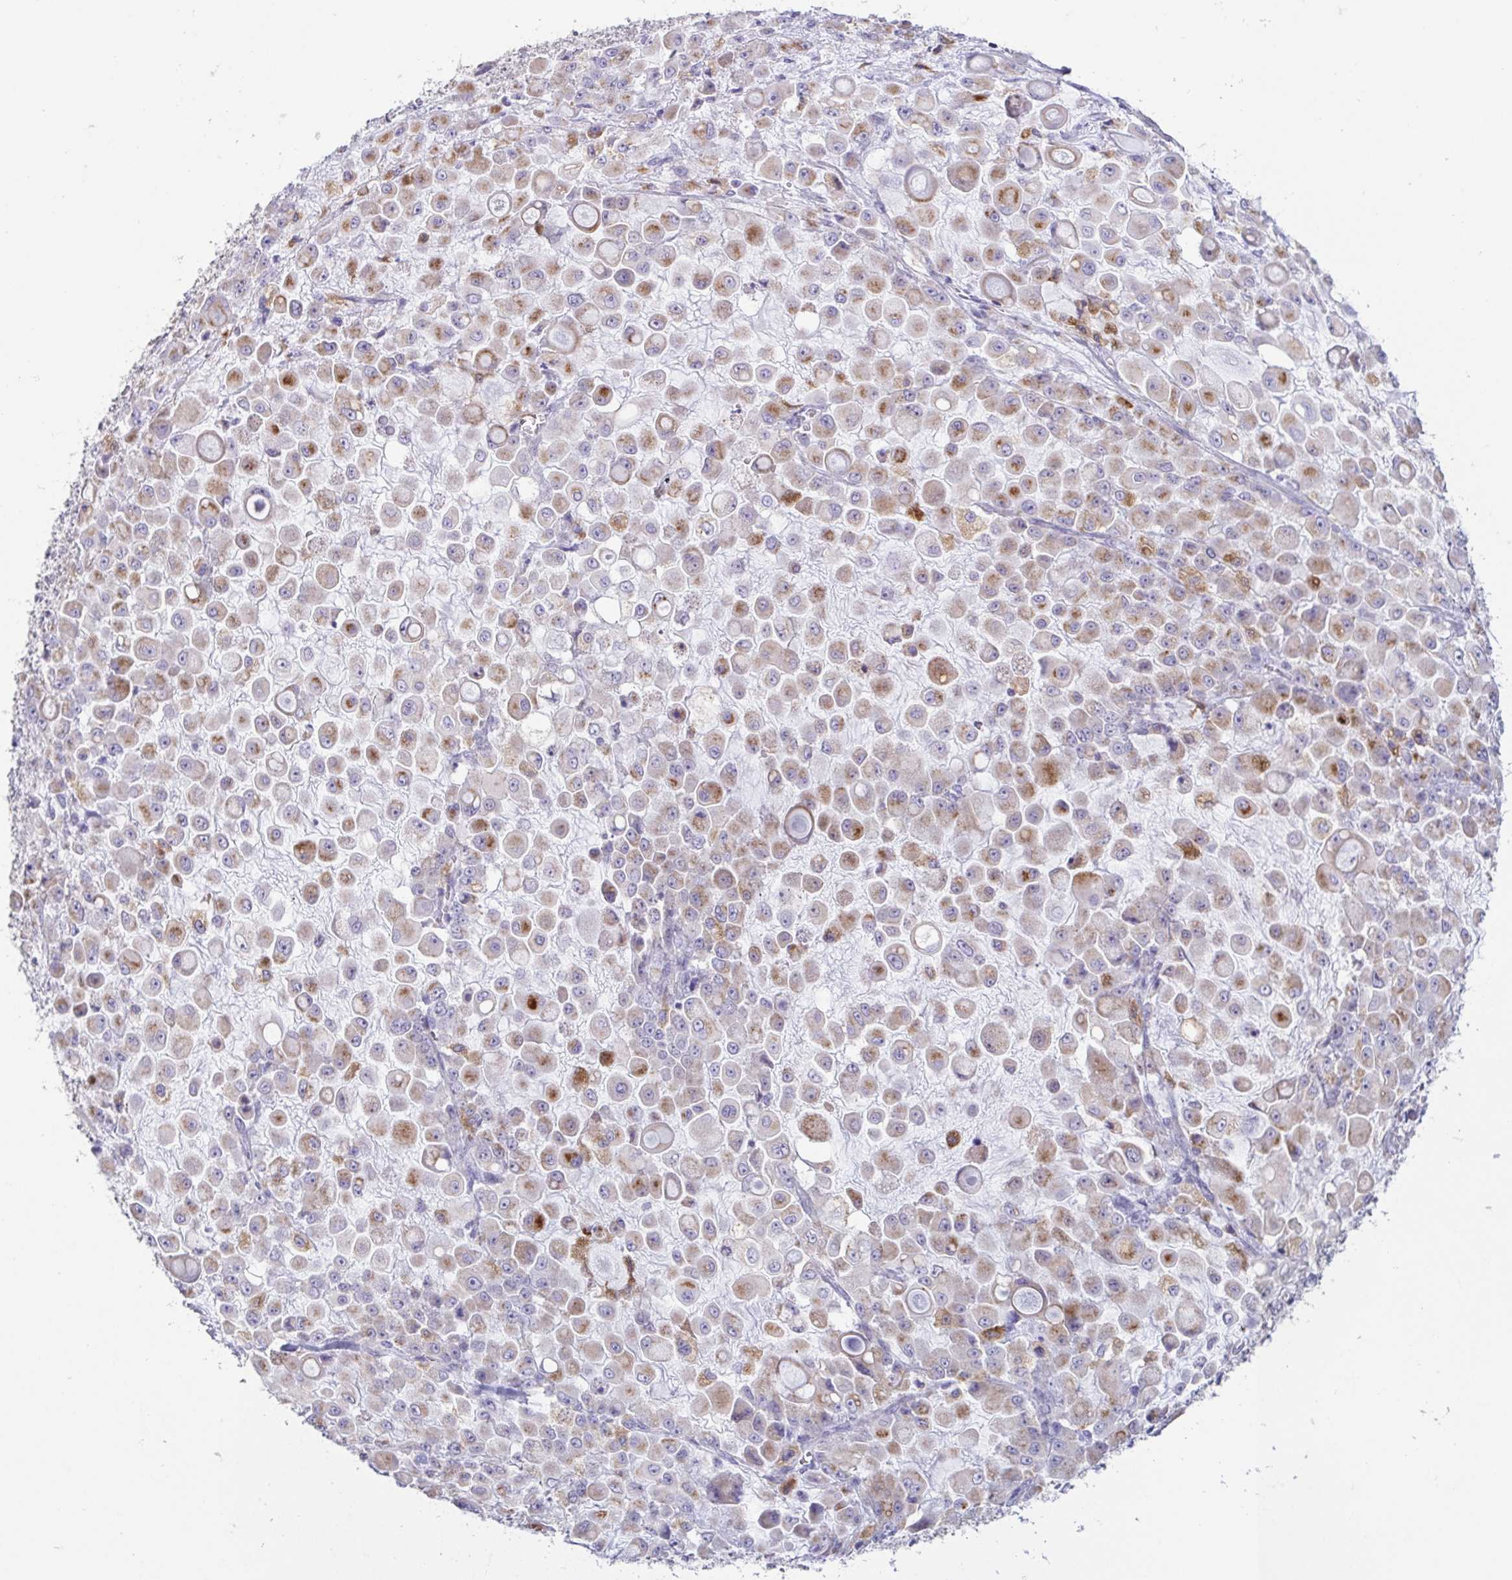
{"staining": {"intensity": "moderate", "quantity": ">75%", "location": "cytoplasmic/membranous"}, "tissue": "stomach cancer", "cell_type": "Tumor cells", "image_type": "cancer", "snomed": [{"axis": "morphology", "description": "Adenocarcinoma, NOS"}, {"axis": "topography", "description": "Stomach"}], "caption": "Human stomach cancer (adenocarcinoma) stained with a brown dye demonstrates moderate cytoplasmic/membranous positive expression in about >75% of tumor cells.", "gene": "ATP6V1G2", "patient": {"sex": "female", "age": 76}}